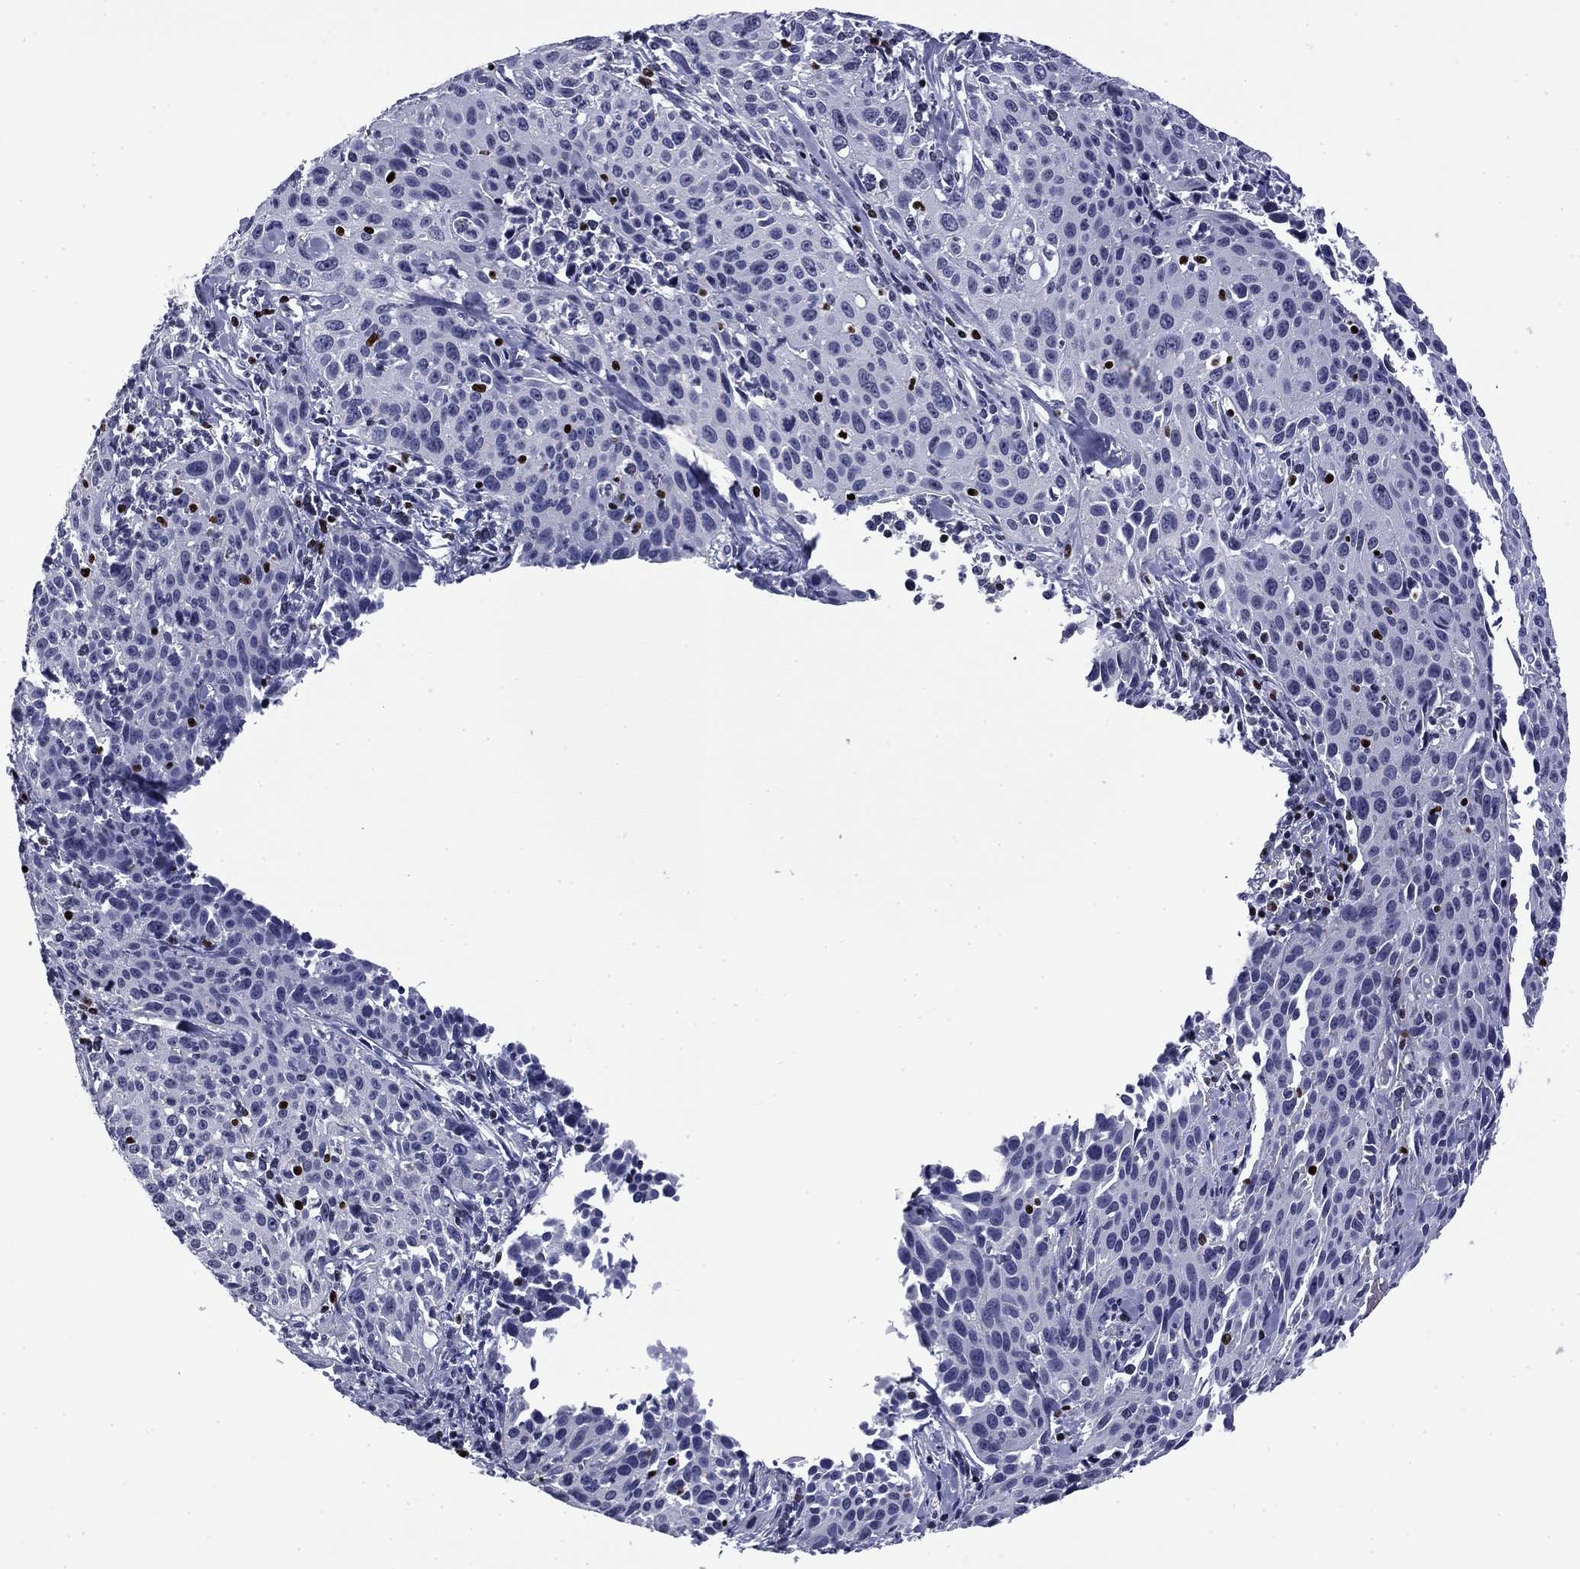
{"staining": {"intensity": "negative", "quantity": "none", "location": "none"}, "tissue": "cervical cancer", "cell_type": "Tumor cells", "image_type": "cancer", "snomed": [{"axis": "morphology", "description": "Squamous cell carcinoma, NOS"}, {"axis": "topography", "description": "Cervix"}], "caption": "This photomicrograph is of cervical squamous cell carcinoma stained with immunohistochemistry to label a protein in brown with the nuclei are counter-stained blue. There is no staining in tumor cells.", "gene": "IKZF3", "patient": {"sex": "female", "age": 26}}